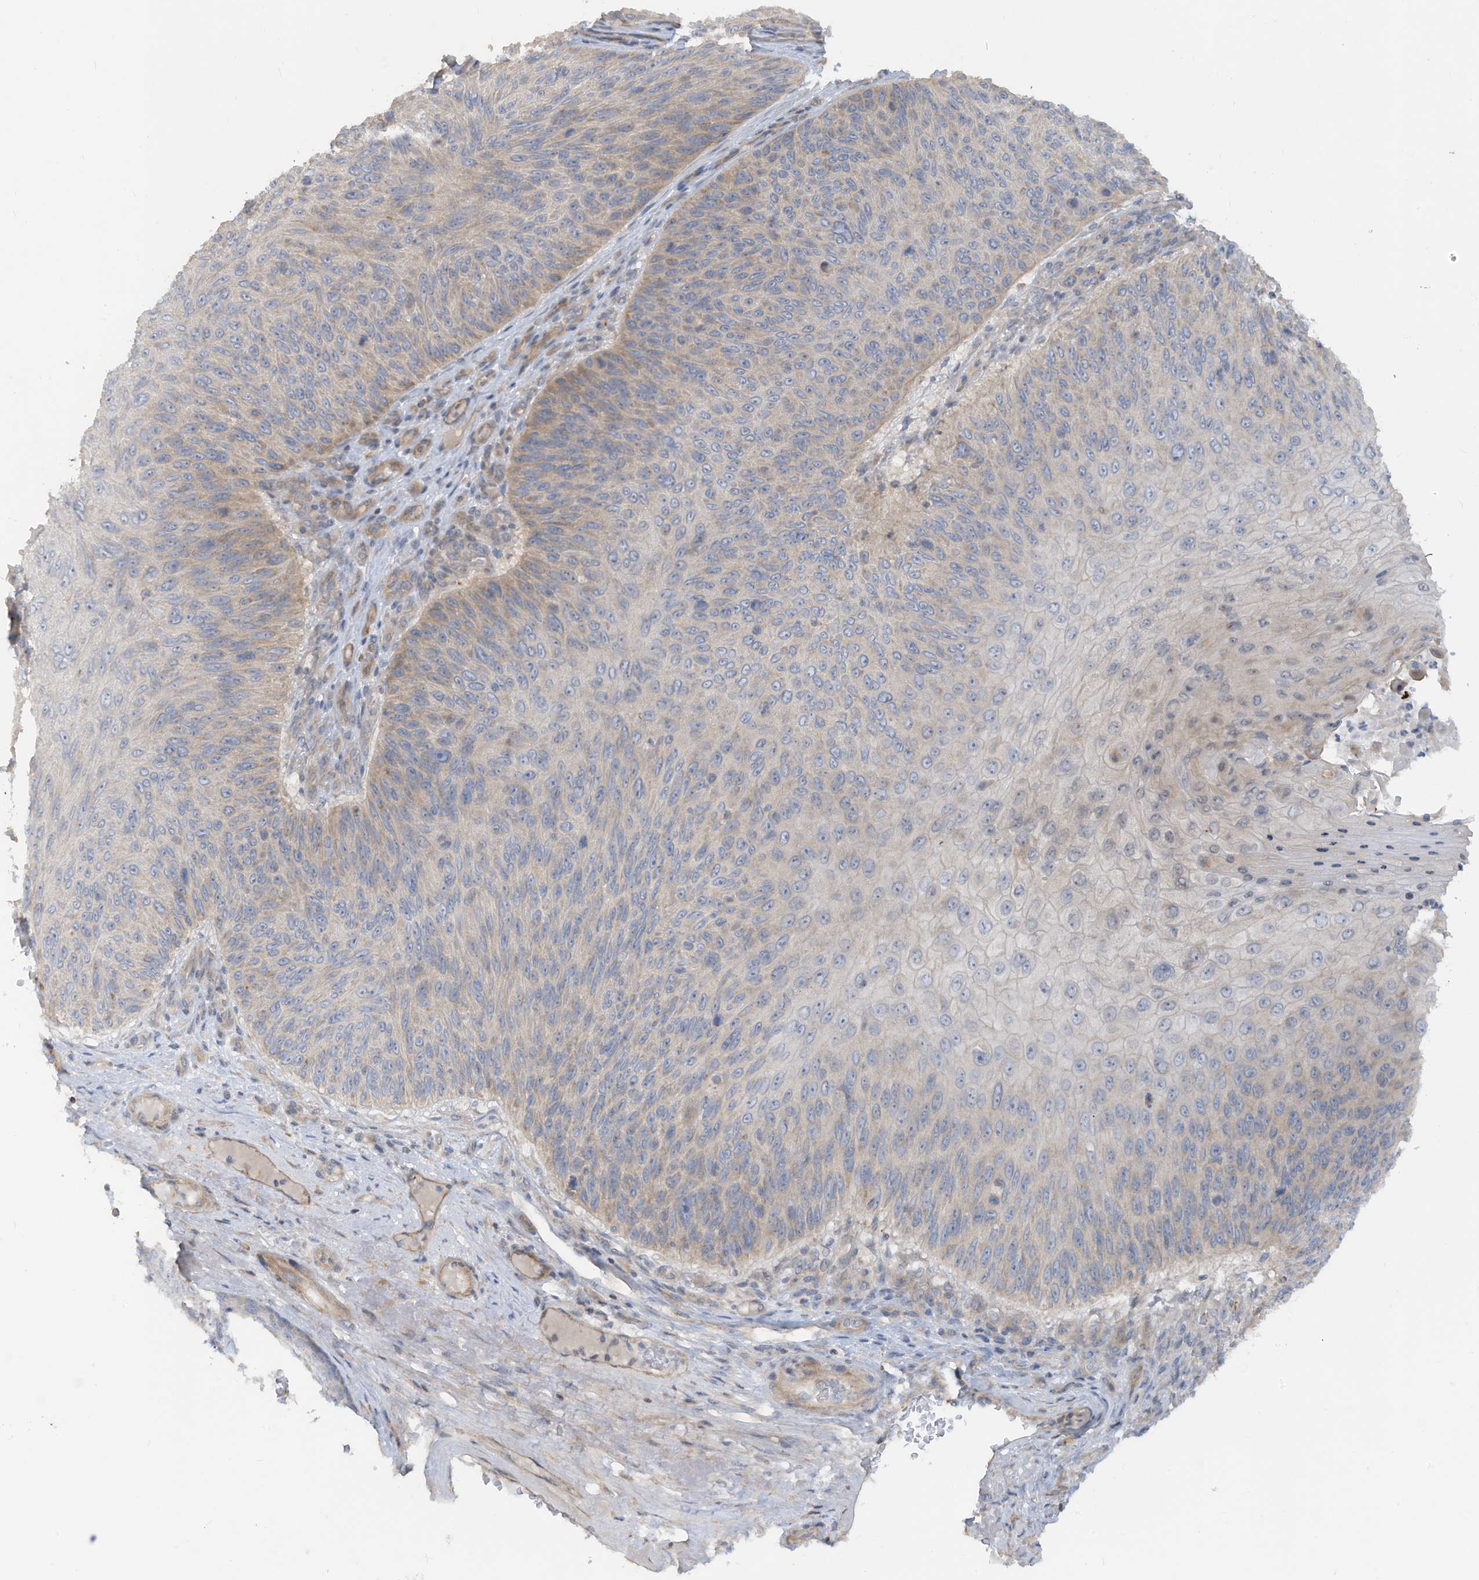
{"staining": {"intensity": "weak", "quantity": "<25%", "location": "cytoplasmic/membranous"}, "tissue": "skin cancer", "cell_type": "Tumor cells", "image_type": "cancer", "snomed": [{"axis": "morphology", "description": "Squamous cell carcinoma, NOS"}, {"axis": "topography", "description": "Skin"}], "caption": "This micrograph is of squamous cell carcinoma (skin) stained with immunohistochemistry to label a protein in brown with the nuclei are counter-stained blue. There is no staining in tumor cells.", "gene": "GTPBP2", "patient": {"sex": "female", "age": 88}}